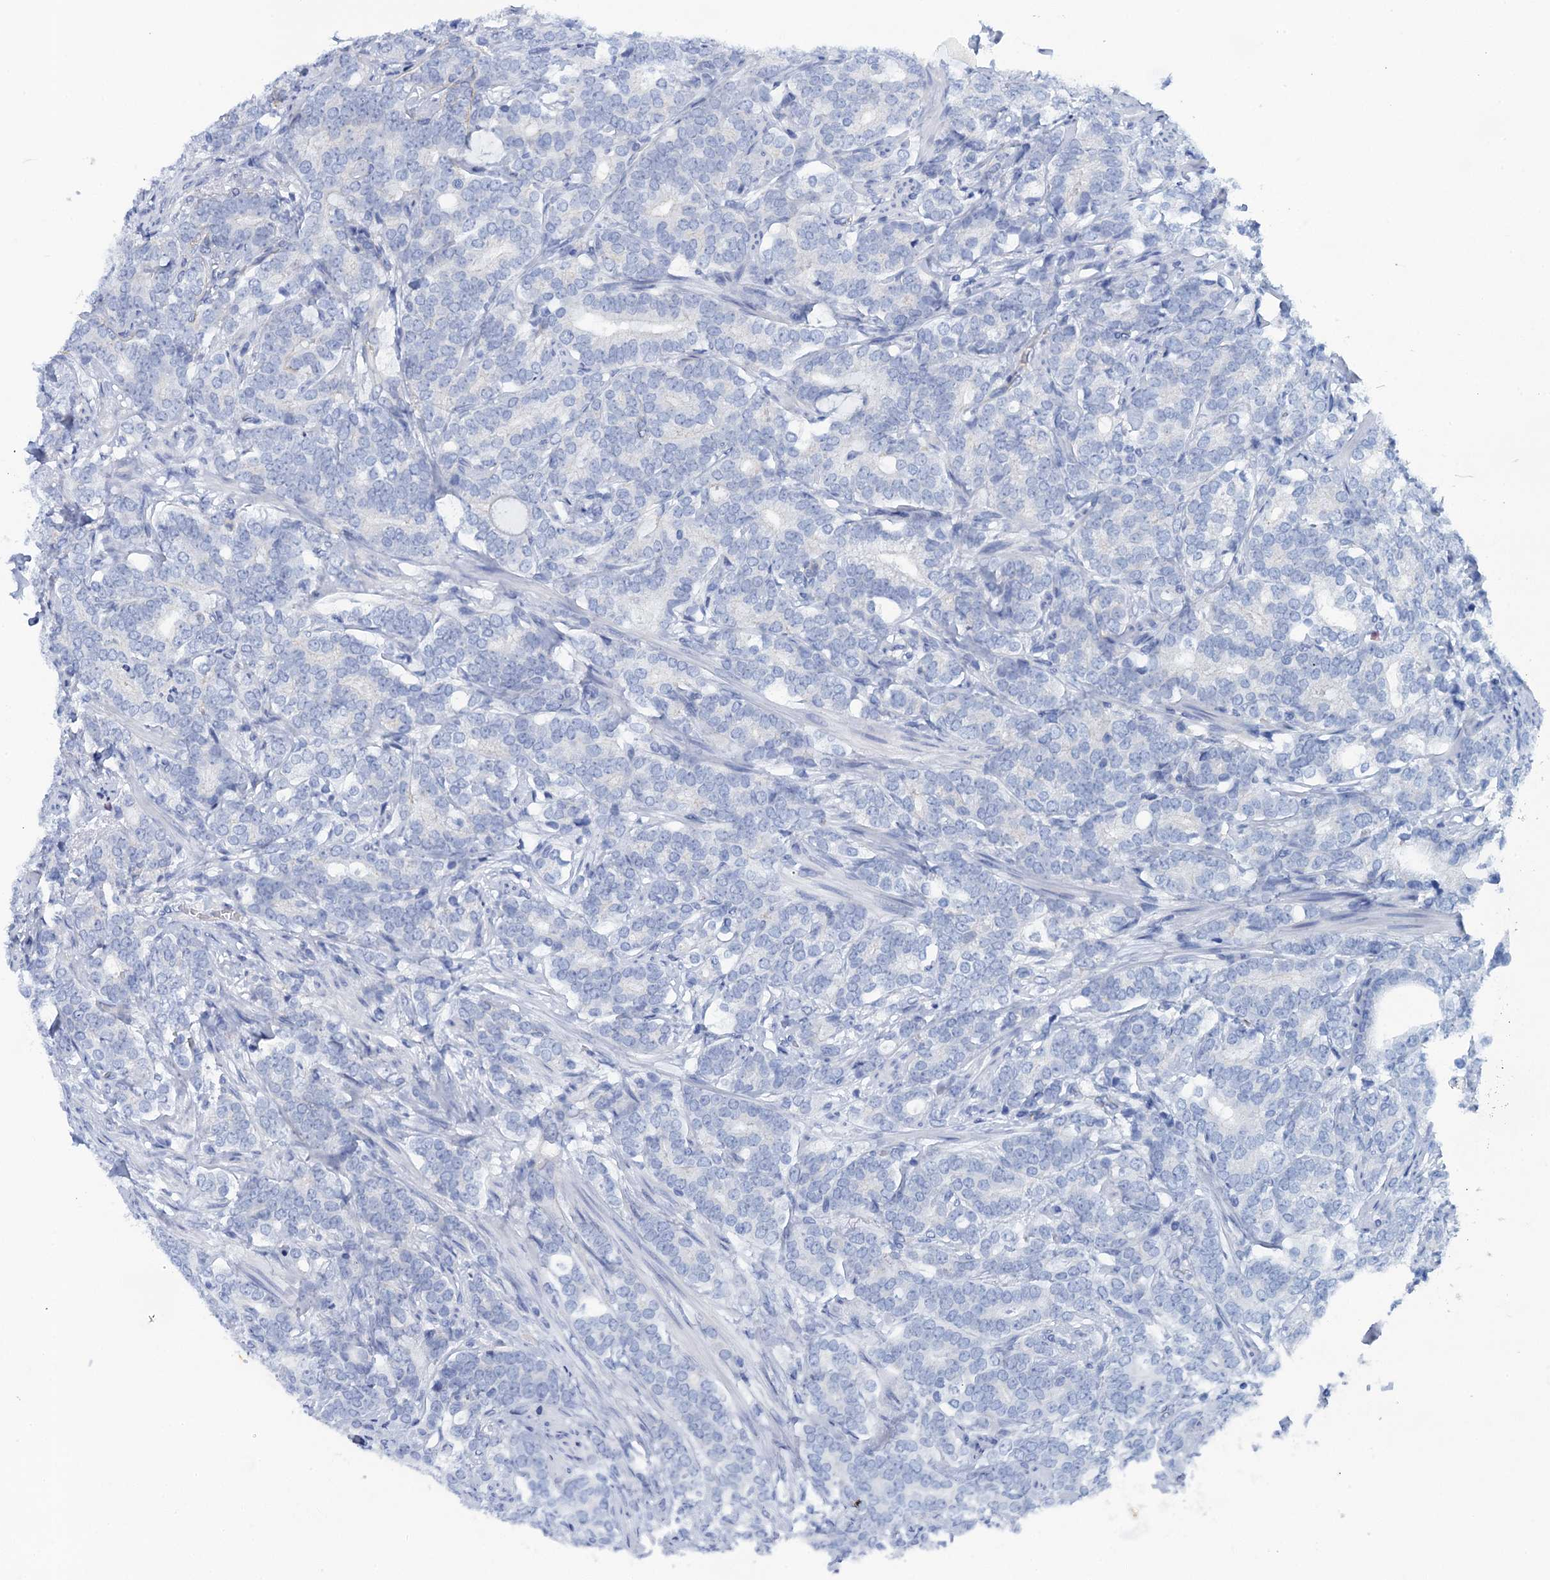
{"staining": {"intensity": "negative", "quantity": "none", "location": "none"}, "tissue": "prostate cancer", "cell_type": "Tumor cells", "image_type": "cancer", "snomed": [{"axis": "morphology", "description": "Adenocarcinoma, Low grade"}, {"axis": "topography", "description": "Prostate"}], "caption": "IHC image of neoplastic tissue: adenocarcinoma (low-grade) (prostate) stained with DAB displays no significant protein staining in tumor cells.", "gene": "CALML5", "patient": {"sex": "male", "age": 71}}